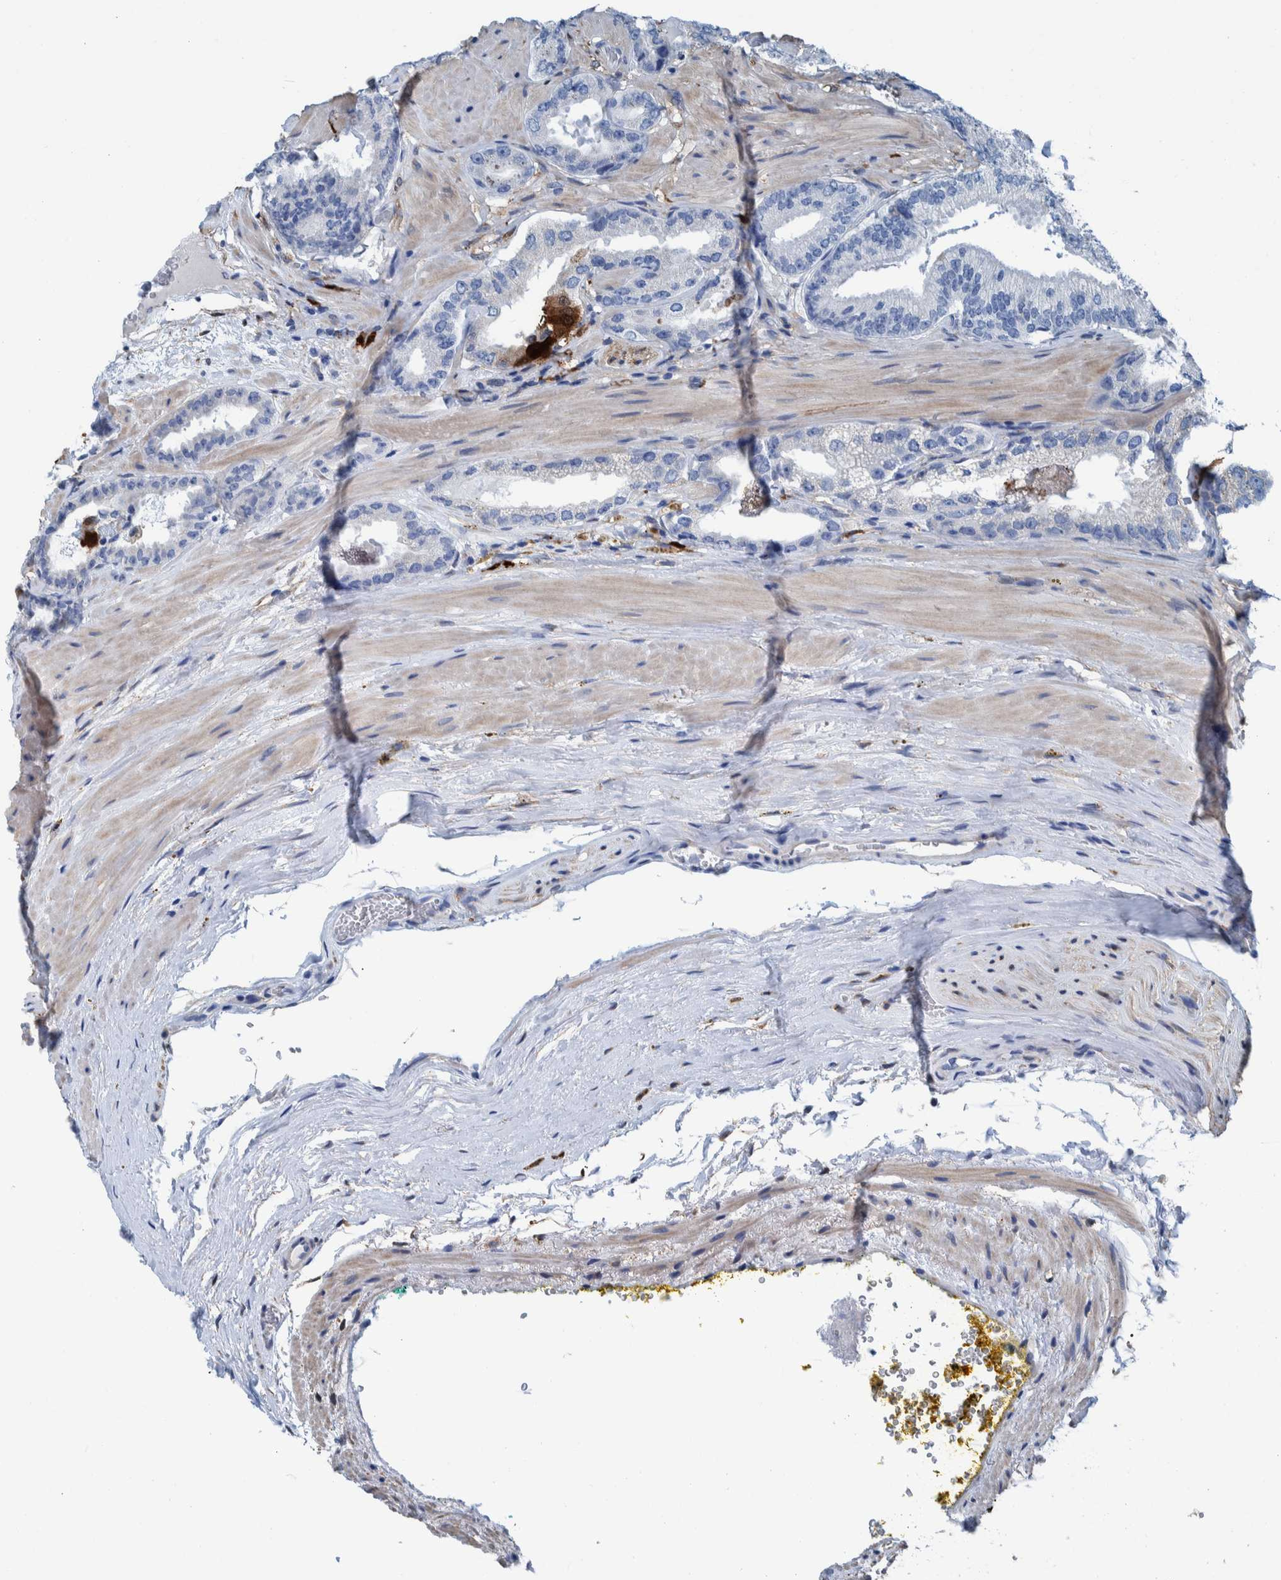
{"staining": {"intensity": "strong", "quantity": "<25%", "location": "cytoplasmic/membranous"}, "tissue": "prostate cancer", "cell_type": "Tumor cells", "image_type": "cancer", "snomed": [{"axis": "morphology", "description": "Adenocarcinoma, Low grade"}, {"axis": "topography", "description": "Prostate"}], "caption": "Low-grade adenocarcinoma (prostate) was stained to show a protein in brown. There is medium levels of strong cytoplasmic/membranous positivity in approximately <25% of tumor cells.", "gene": "IDO1", "patient": {"sex": "male", "age": 51}}